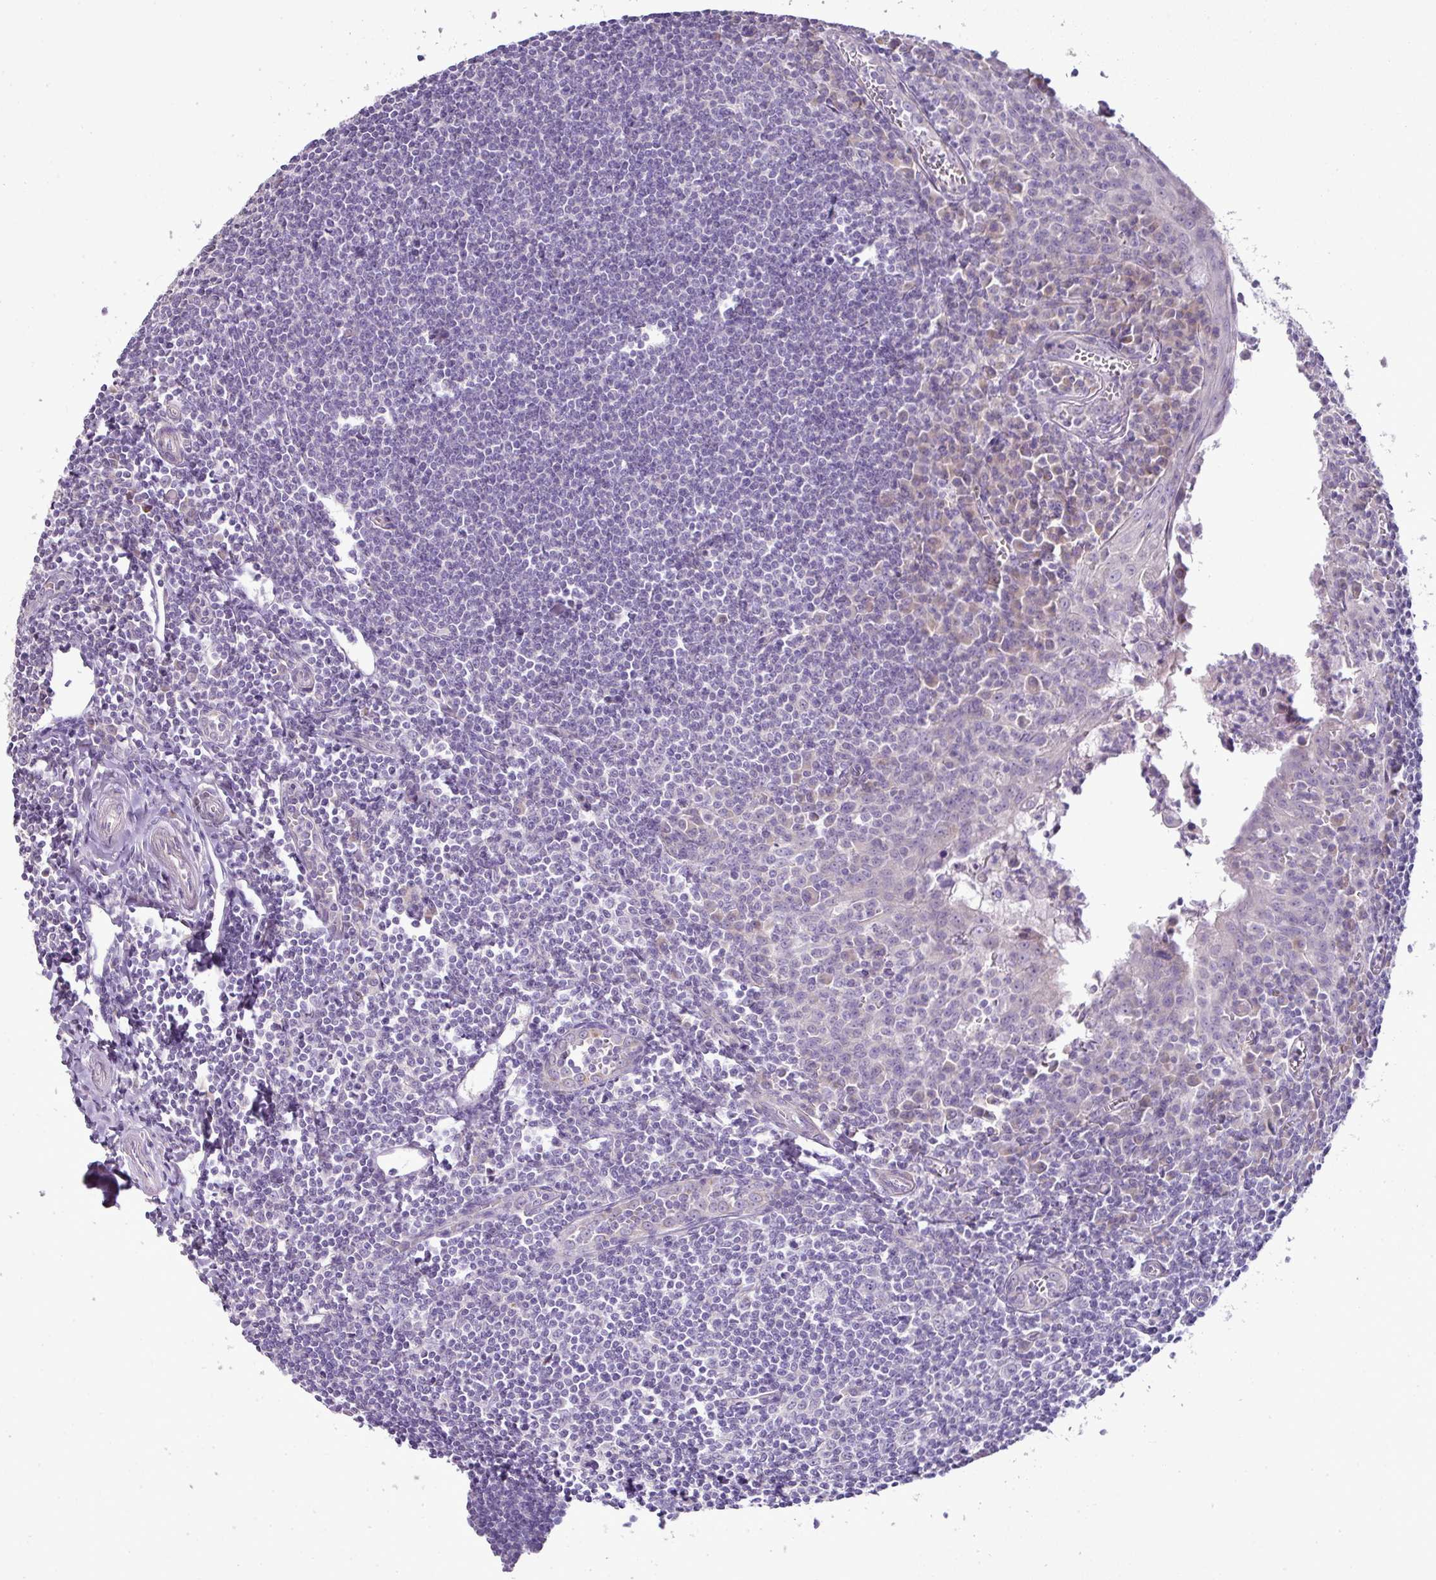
{"staining": {"intensity": "weak", "quantity": "<25%", "location": "cytoplasmic/membranous"}, "tissue": "tonsil", "cell_type": "Germinal center cells", "image_type": "normal", "snomed": [{"axis": "morphology", "description": "Normal tissue, NOS"}, {"axis": "topography", "description": "Tonsil"}], "caption": "Immunohistochemistry (IHC) of normal human tonsil displays no expression in germinal center cells. (DAB IHC with hematoxylin counter stain).", "gene": "BRINP2", "patient": {"sex": "male", "age": 27}}